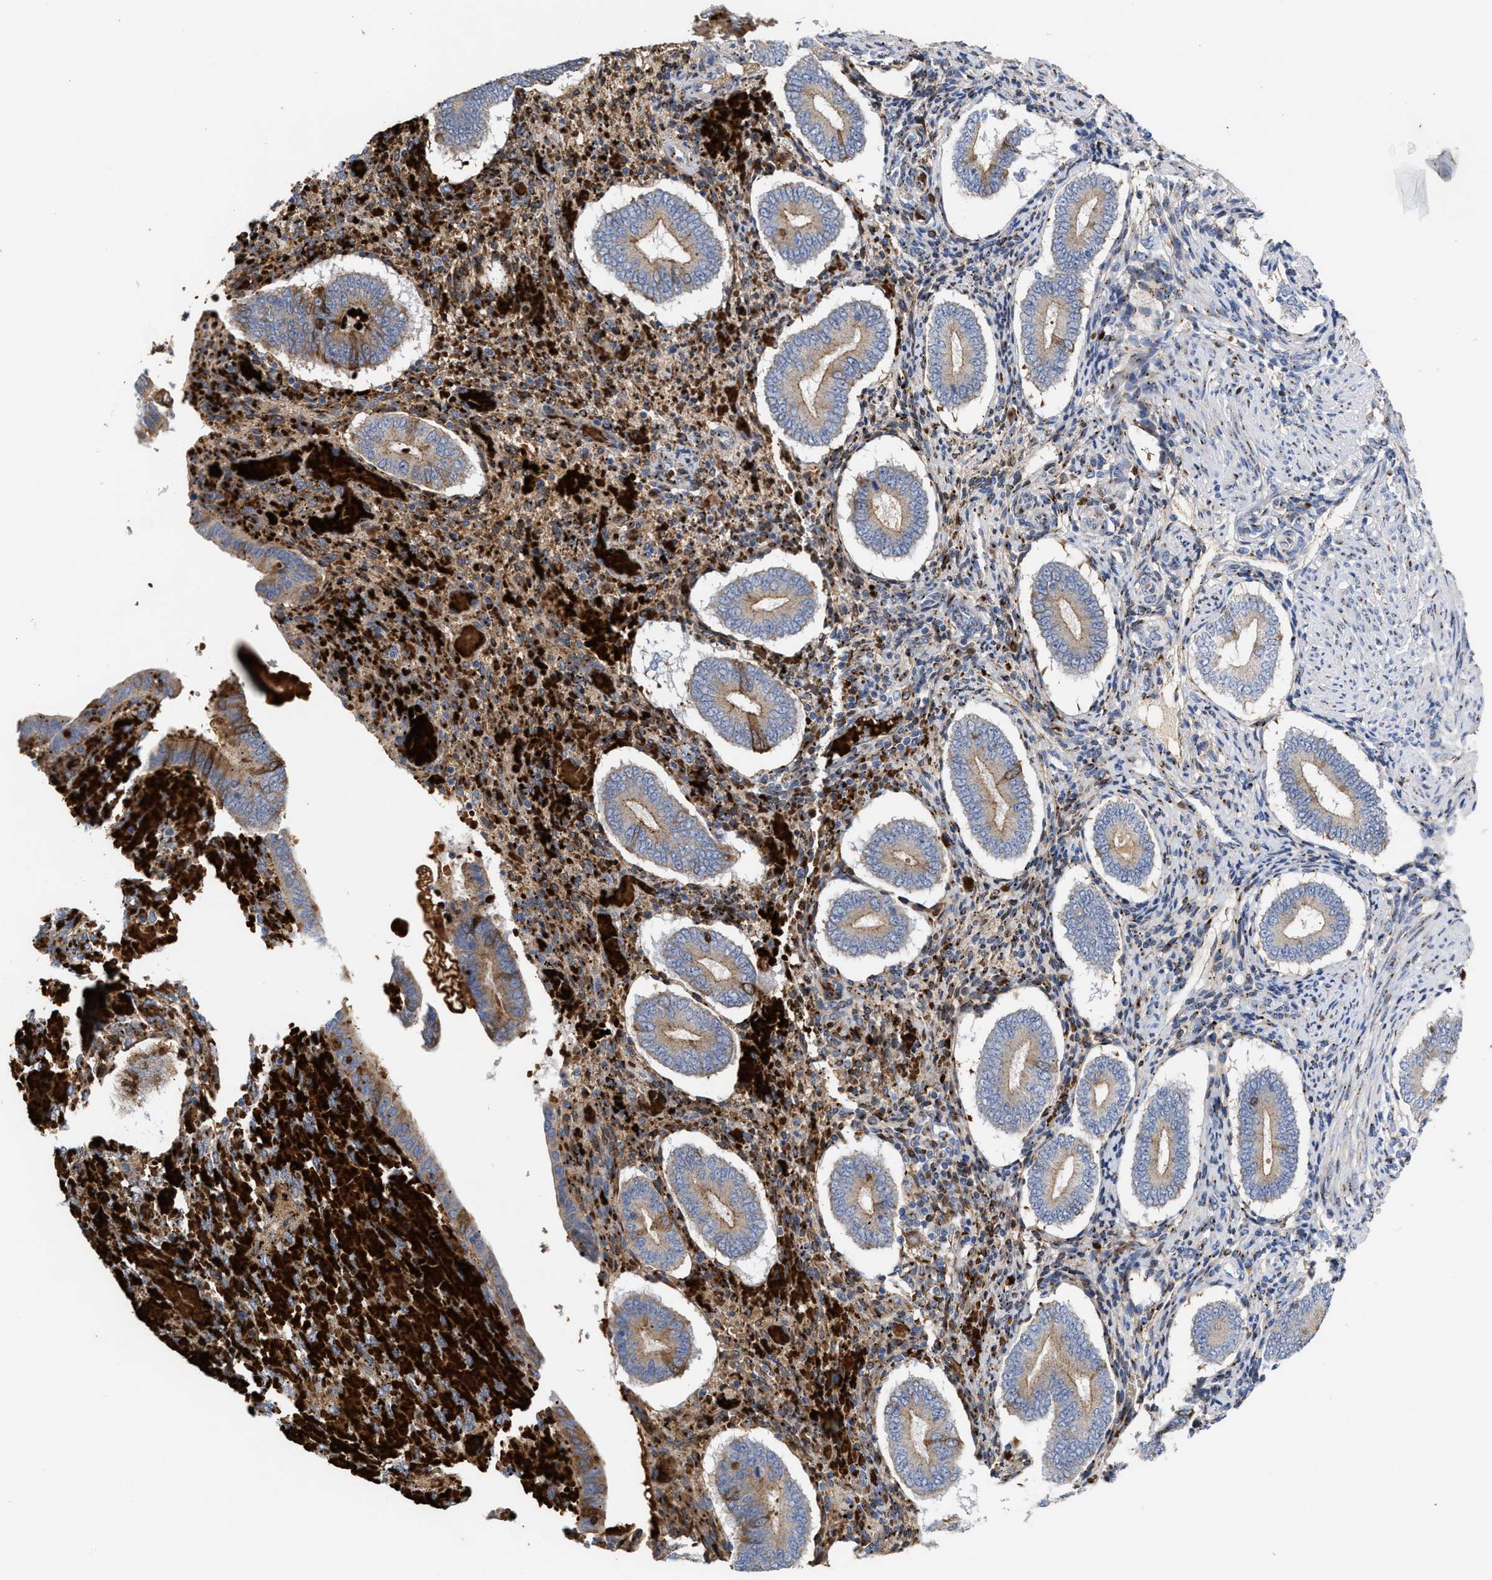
{"staining": {"intensity": "moderate", "quantity": ">75%", "location": "cytoplasmic/membranous"}, "tissue": "endometrium", "cell_type": "Cells in endometrial stroma", "image_type": "normal", "snomed": [{"axis": "morphology", "description": "Normal tissue, NOS"}, {"axis": "topography", "description": "Endometrium"}], "caption": "Brown immunohistochemical staining in benign endometrium exhibits moderate cytoplasmic/membranous positivity in approximately >75% of cells in endometrial stroma. (IHC, brightfield microscopy, high magnification).", "gene": "CCL2", "patient": {"sex": "female", "age": 42}}